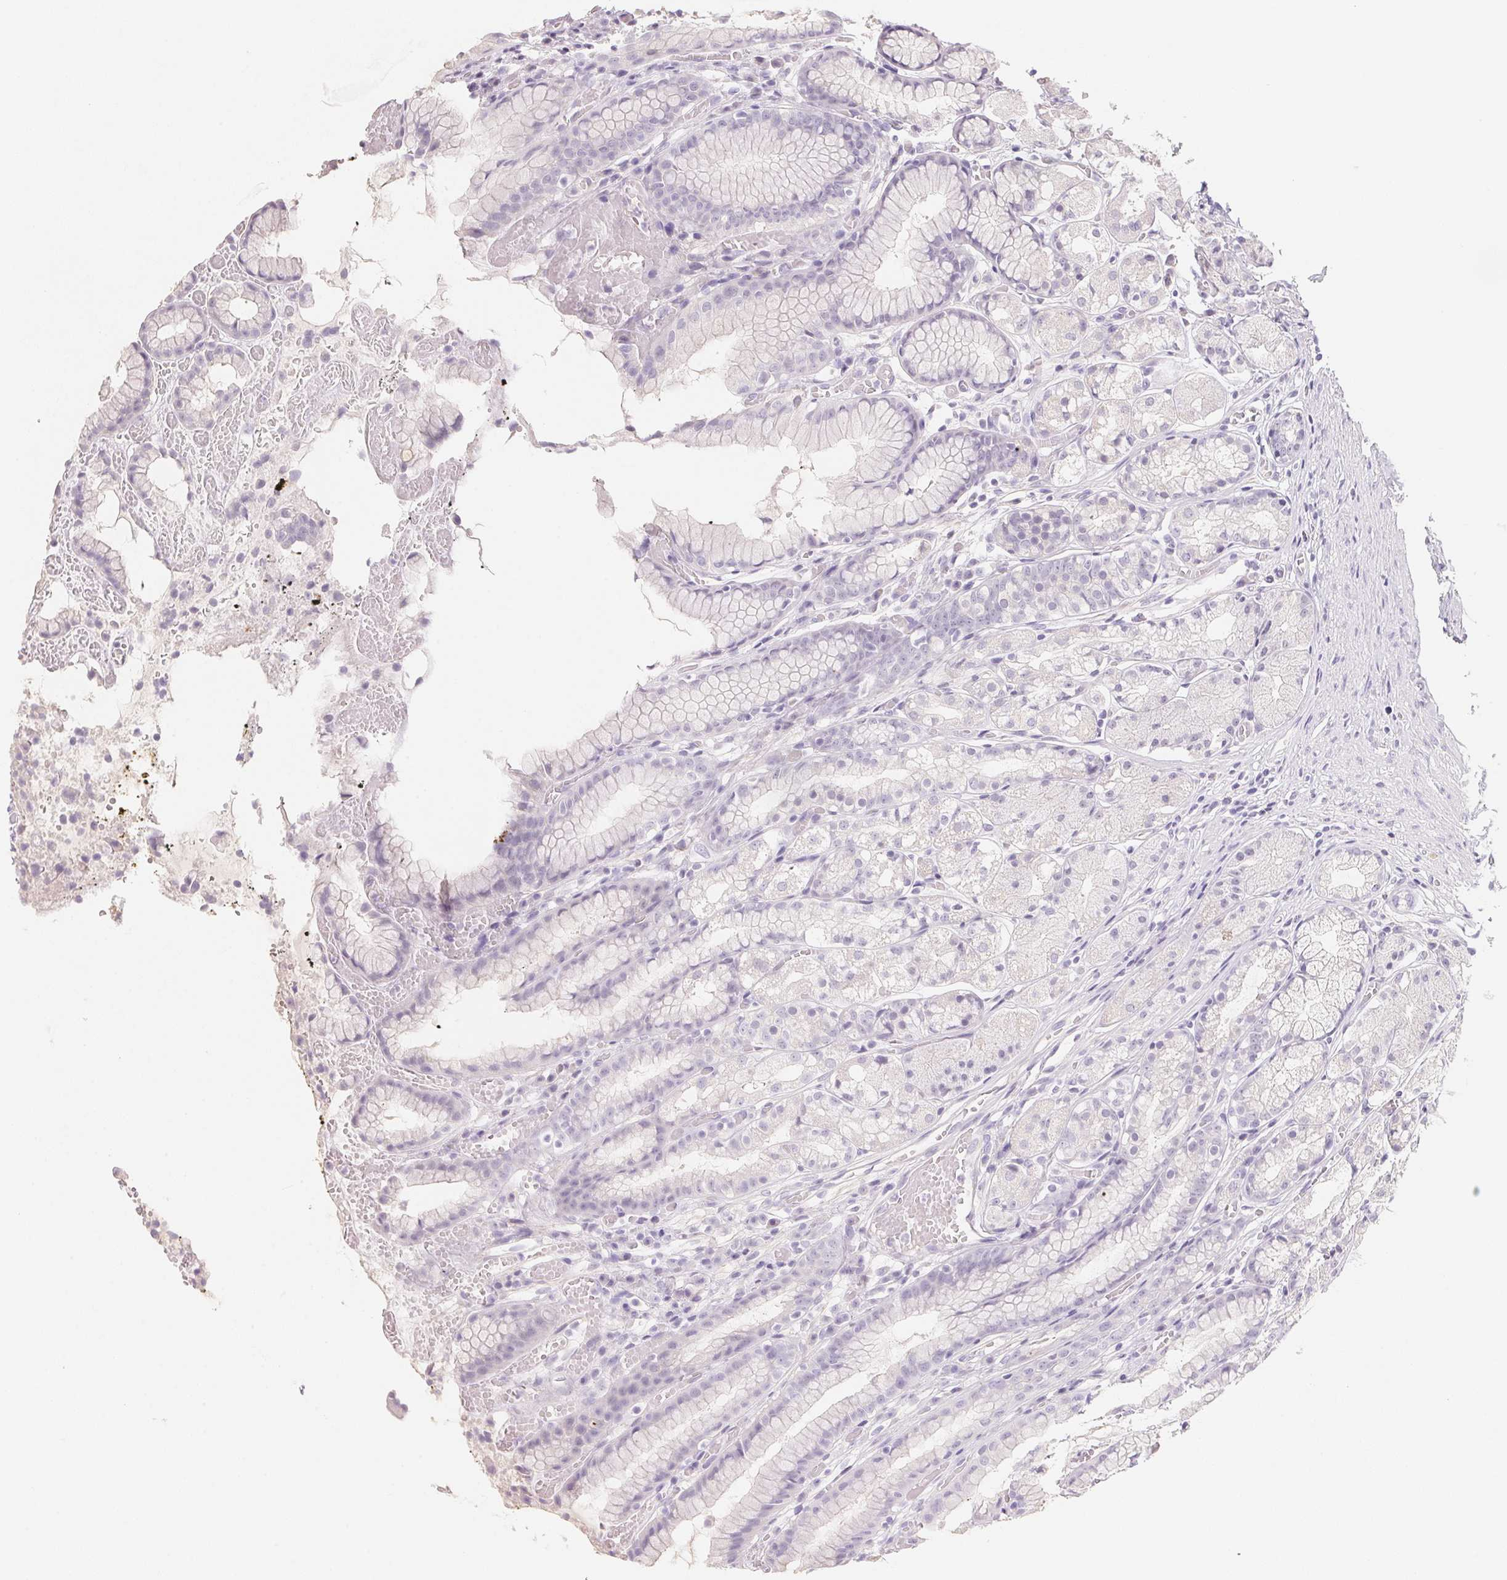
{"staining": {"intensity": "negative", "quantity": "none", "location": "none"}, "tissue": "stomach", "cell_type": "Glandular cells", "image_type": "normal", "snomed": [{"axis": "morphology", "description": "Normal tissue, NOS"}, {"axis": "topography", "description": "Smooth muscle"}, {"axis": "topography", "description": "Stomach"}], "caption": "The photomicrograph shows no staining of glandular cells in normal stomach. (Brightfield microscopy of DAB immunohistochemistry at high magnification).", "gene": "MCOLN3", "patient": {"sex": "male", "age": 70}}